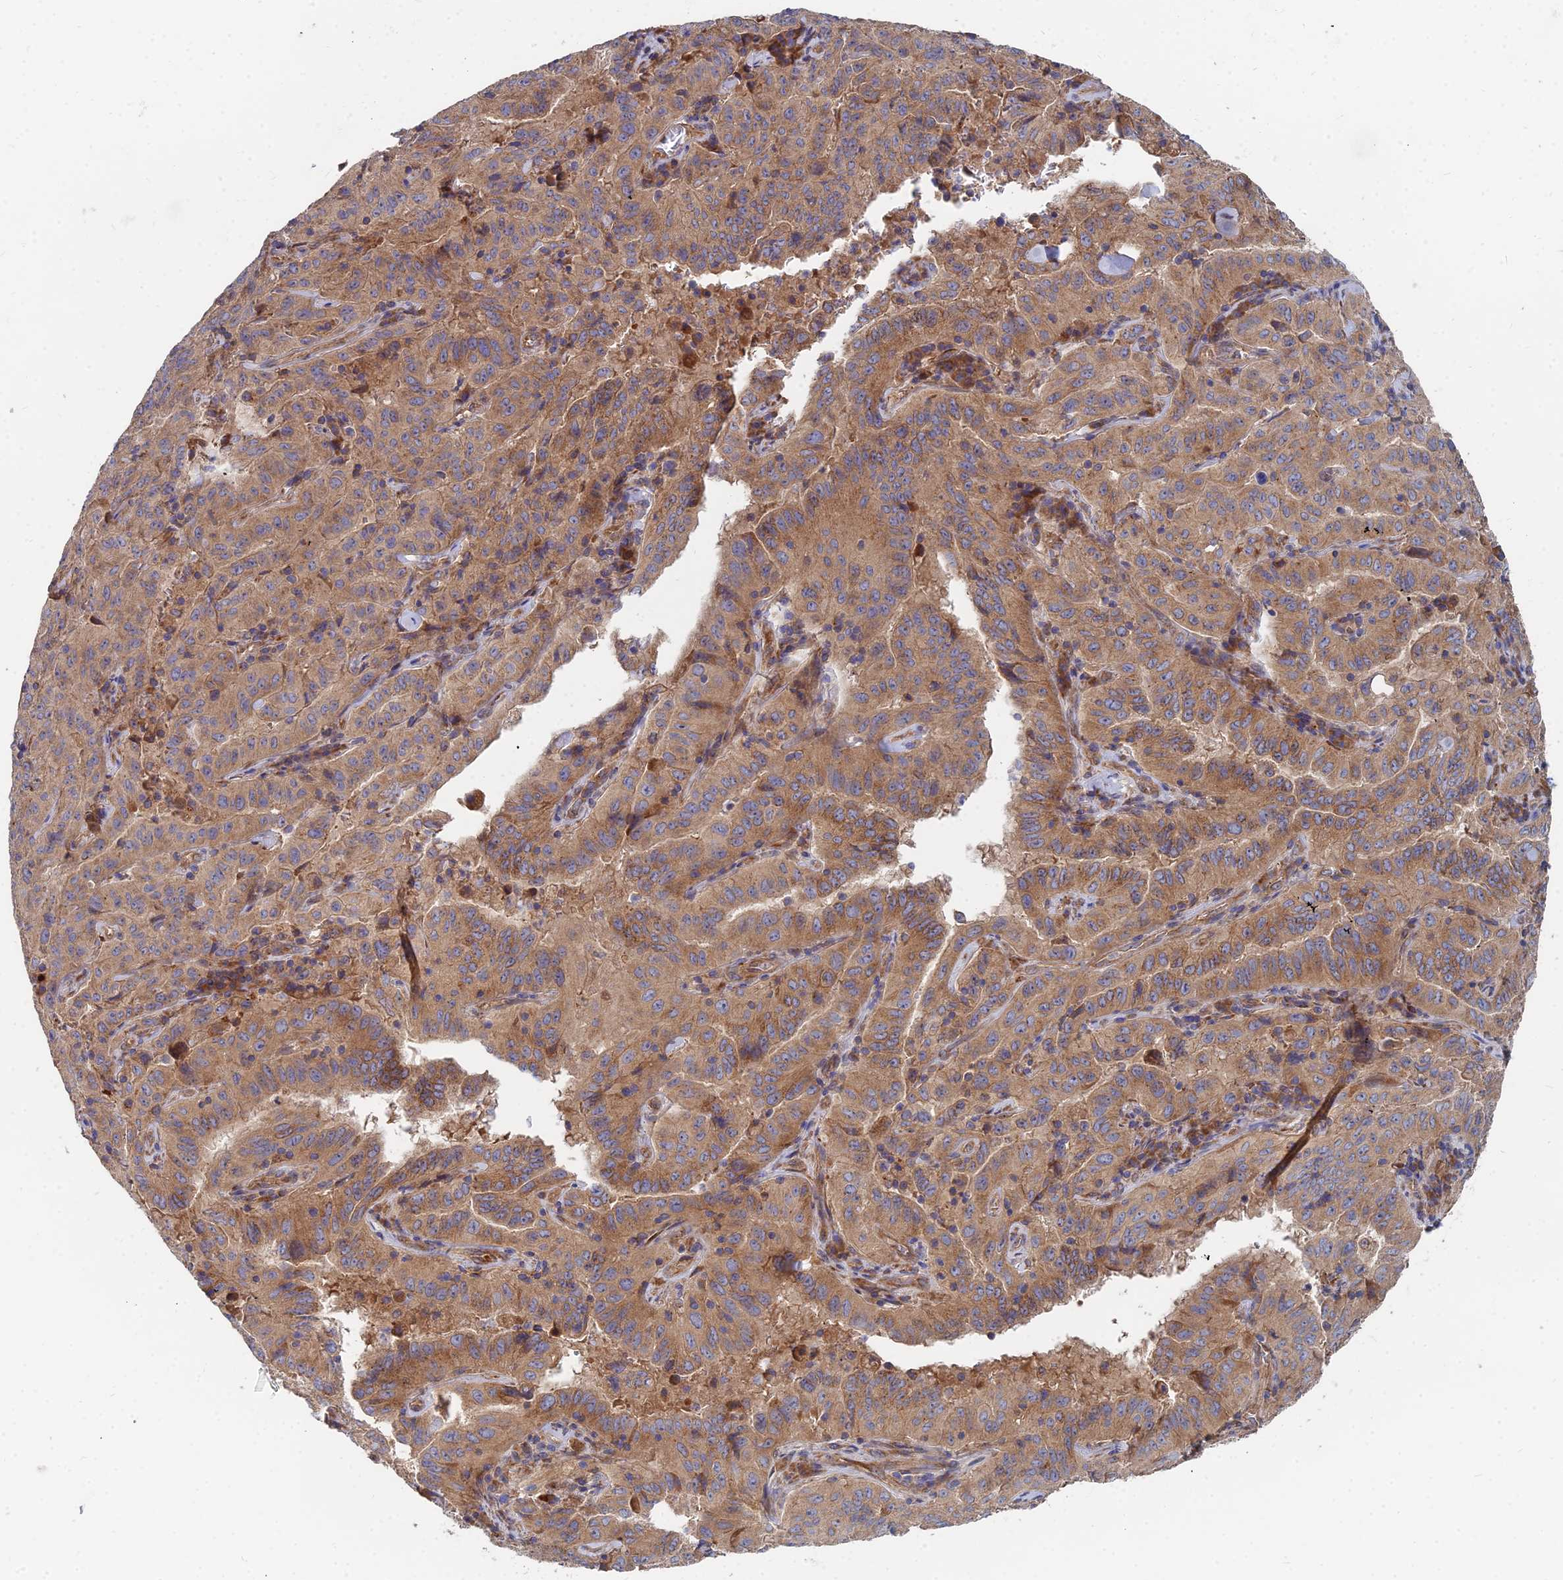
{"staining": {"intensity": "moderate", "quantity": ">75%", "location": "cytoplasmic/membranous"}, "tissue": "pancreatic cancer", "cell_type": "Tumor cells", "image_type": "cancer", "snomed": [{"axis": "morphology", "description": "Adenocarcinoma, NOS"}, {"axis": "topography", "description": "Pancreas"}], "caption": "A brown stain labels moderate cytoplasmic/membranous expression of a protein in pancreatic cancer tumor cells. The staining is performed using DAB (3,3'-diaminobenzidine) brown chromogen to label protein expression. The nuclei are counter-stained blue using hematoxylin.", "gene": "CCZ1", "patient": {"sex": "male", "age": 63}}